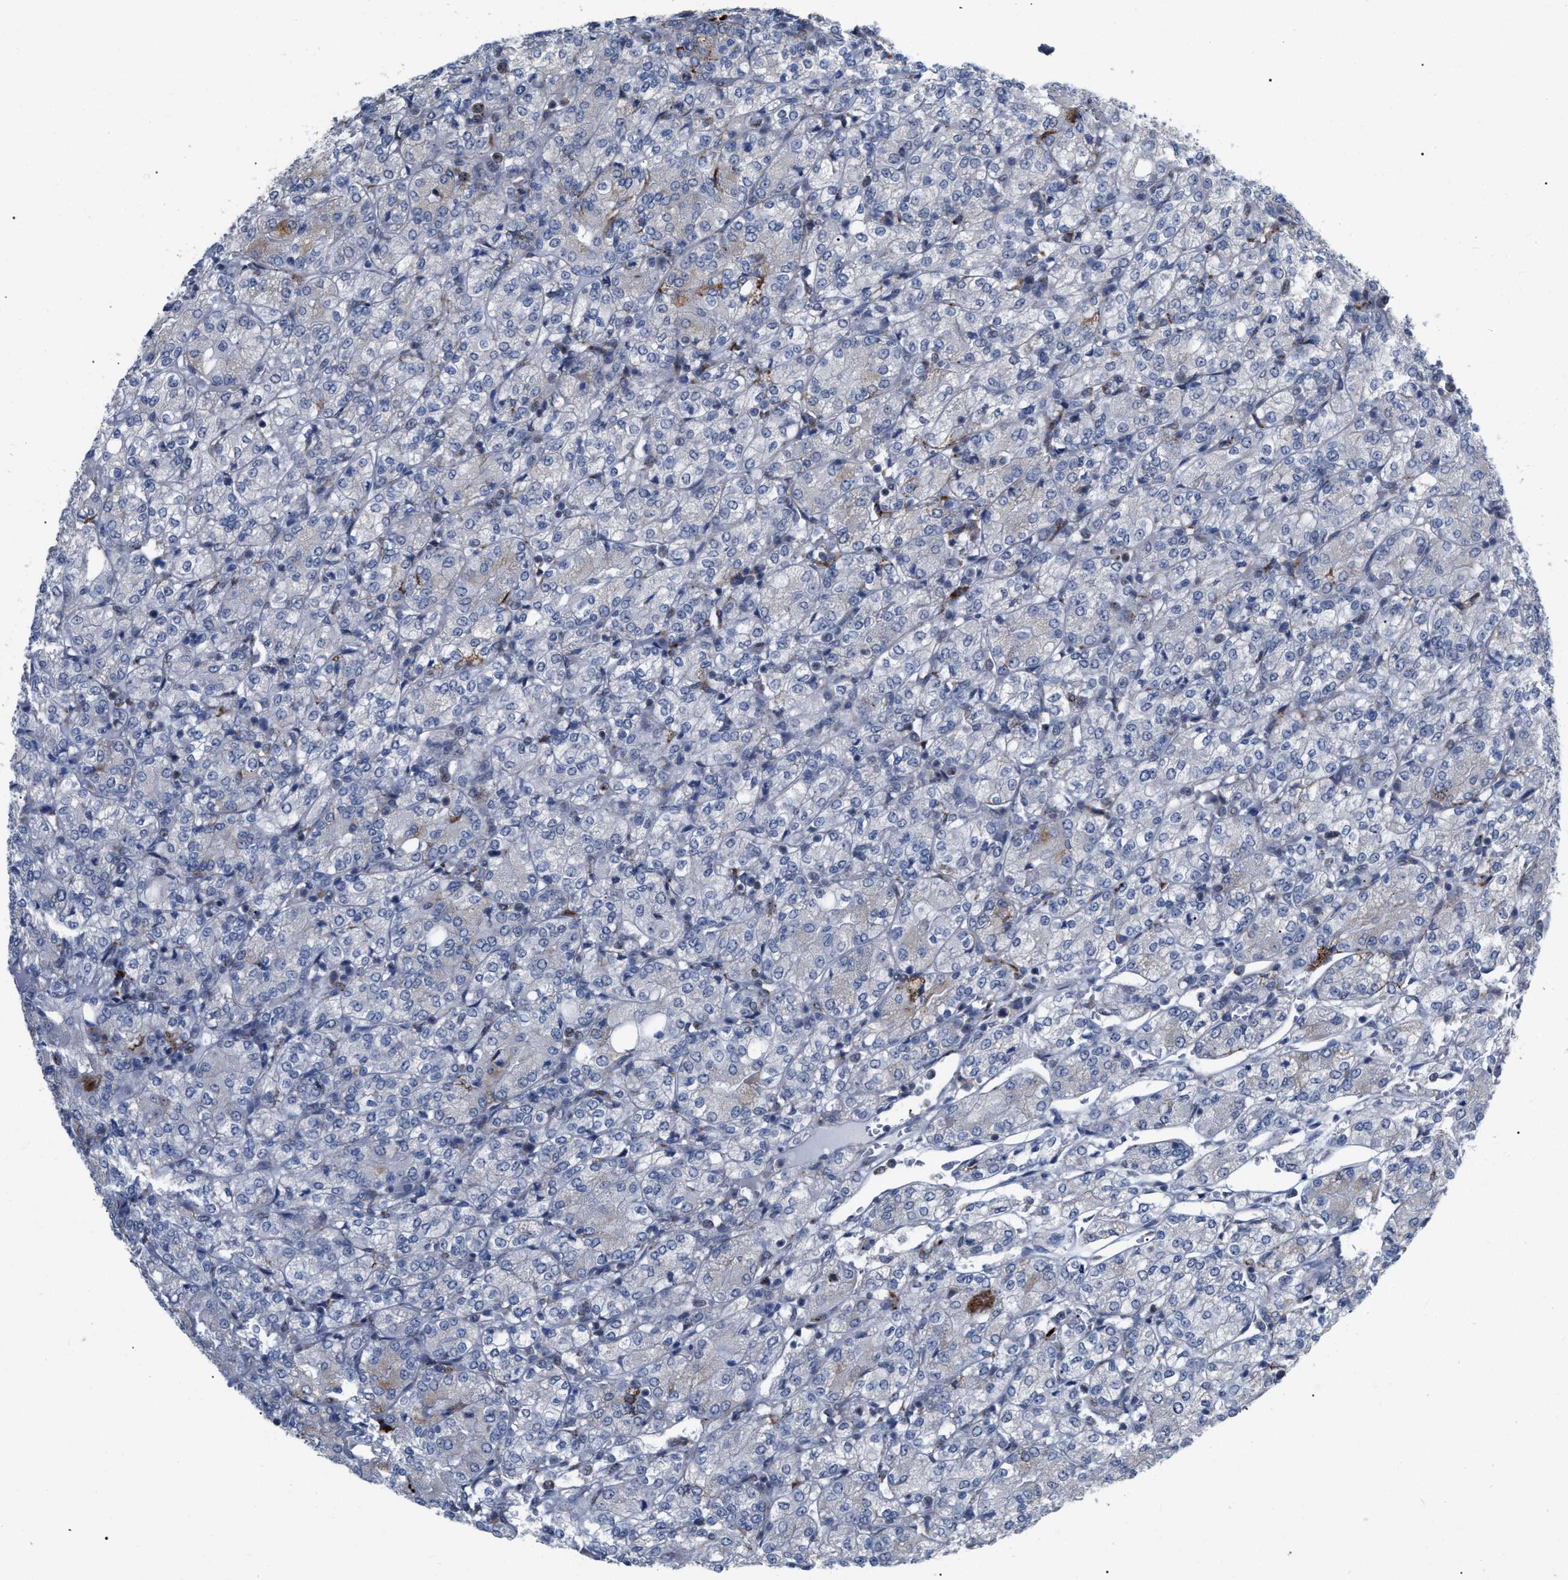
{"staining": {"intensity": "moderate", "quantity": "<25%", "location": "cytoplasmic/membranous"}, "tissue": "renal cancer", "cell_type": "Tumor cells", "image_type": "cancer", "snomed": [{"axis": "morphology", "description": "Adenocarcinoma, NOS"}, {"axis": "topography", "description": "Kidney"}], "caption": "A photomicrograph of human renal cancer stained for a protein demonstrates moderate cytoplasmic/membranous brown staining in tumor cells.", "gene": "UPF1", "patient": {"sex": "male", "age": 77}}